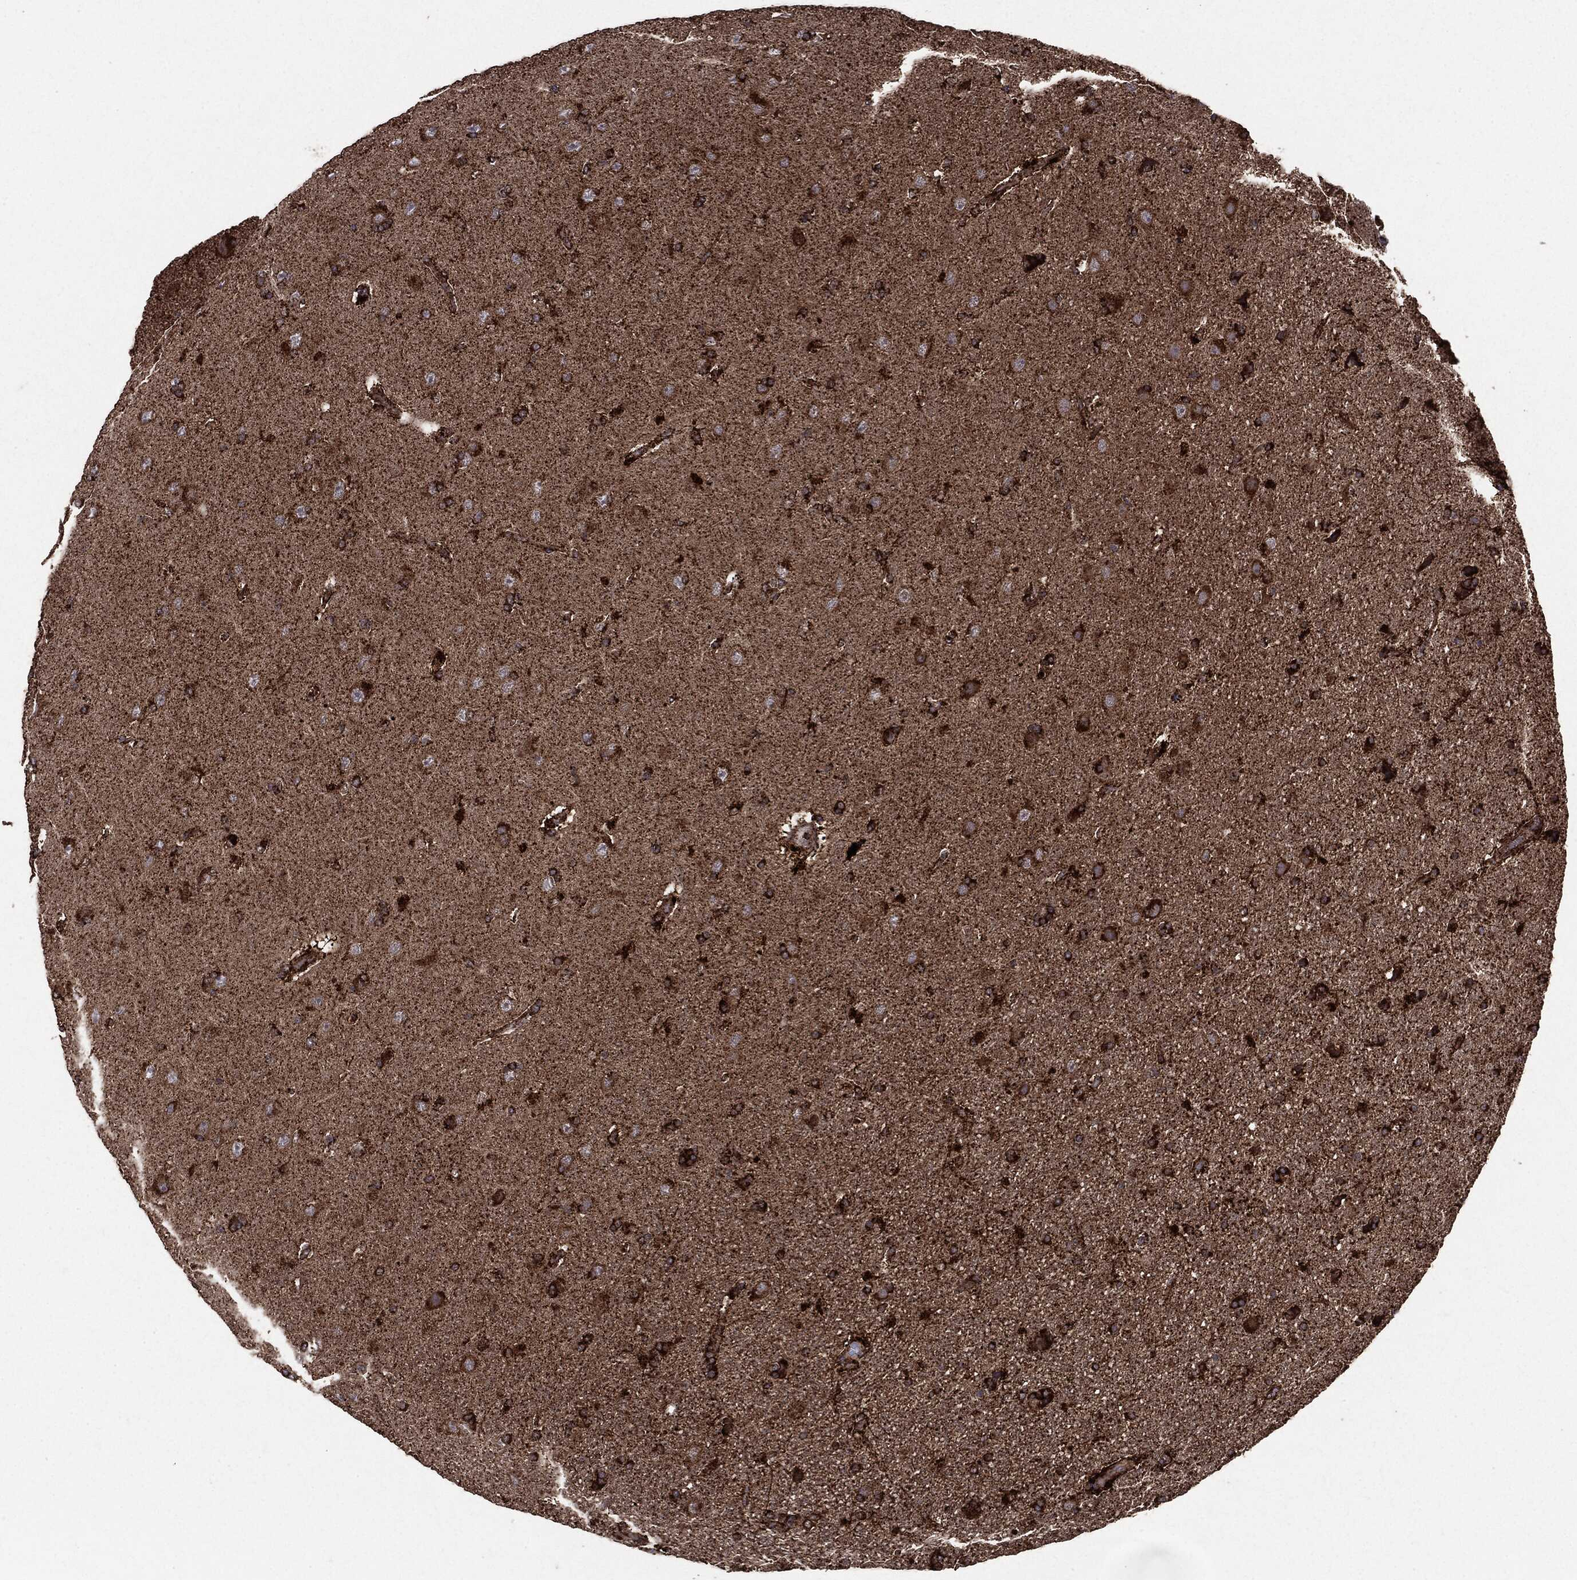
{"staining": {"intensity": "strong", "quantity": ">75%", "location": "cytoplasmic/membranous"}, "tissue": "glioma", "cell_type": "Tumor cells", "image_type": "cancer", "snomed": [{"axis": "morphology", "description": "Glioma, malignant, NOS"}, {"axis": "topography", "description": "Cerebral cortex"}], "caption": "An immunohistochemistry photomicrograph of neoplastic tissue is shown. Protein staining in brown labels strong cytoplasmic/membranous positivity in malignant glioma within tumor cells.", "gene": "MAP2K1", "patient": {"sex": "male", "age": 58}}